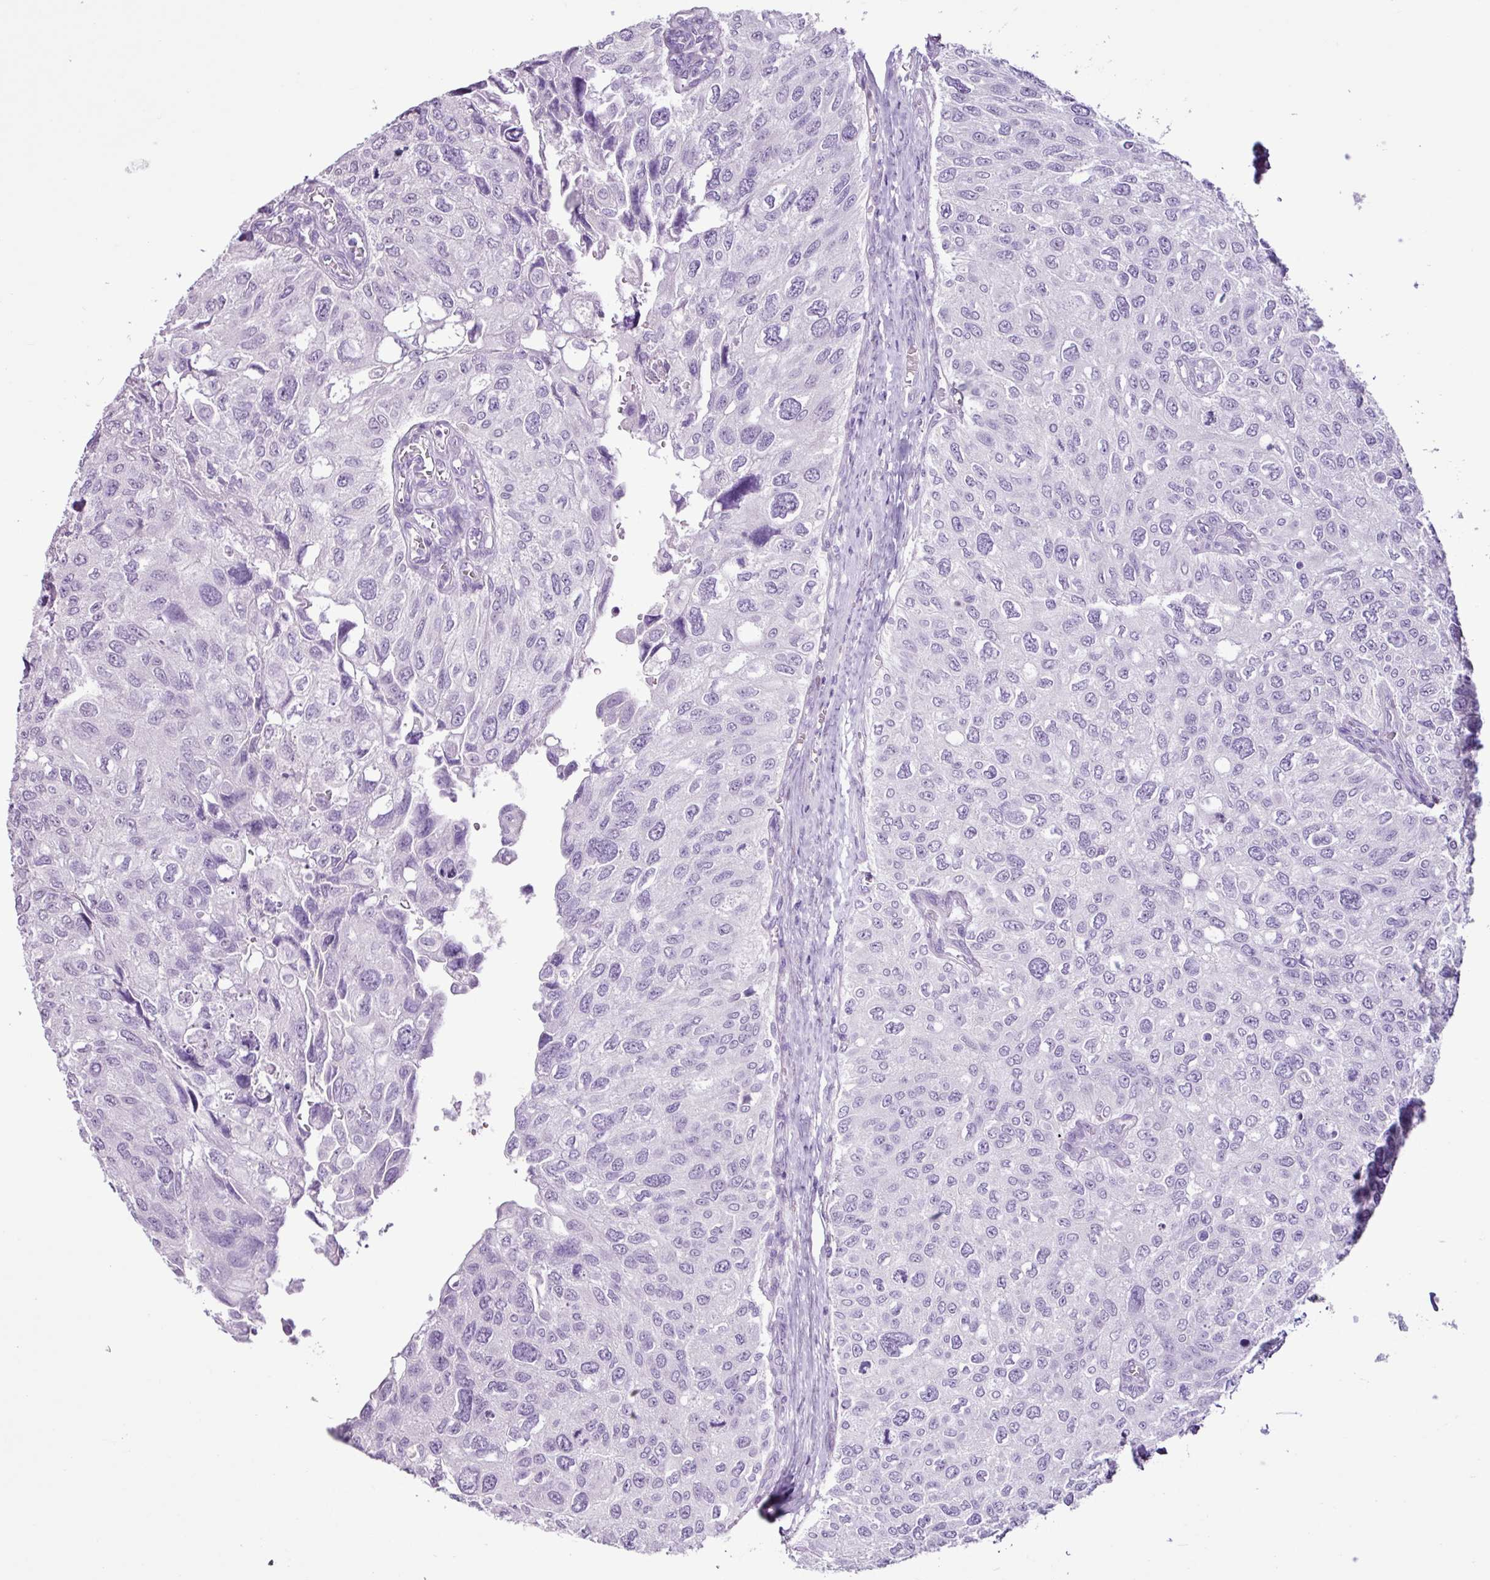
{"staining": {"intensity": "negative", "quantity": "none", "location": "none"}, "tissue": "urothelial cancer", "cell_type": "Tumor cells", "image_type": "cancer", "snomed": [{"axis": "morphology", "description": "Urothelial carcinoma, NOS"}, {"axis": "topography", "description": "Urinary bladder"}], "caption": "Transitional cell carcinoma was stained to show a protein in brown. There is no significant expression in tumor cells. (Stains: DAB (3,3'-diaminobenzidine) immunohistochemistry with hematoxylin counter stain, Microscopy: brightfield microscopy at high magnification).", "gene": "PGR", "patient": {"sex": "male", "age": 80}}